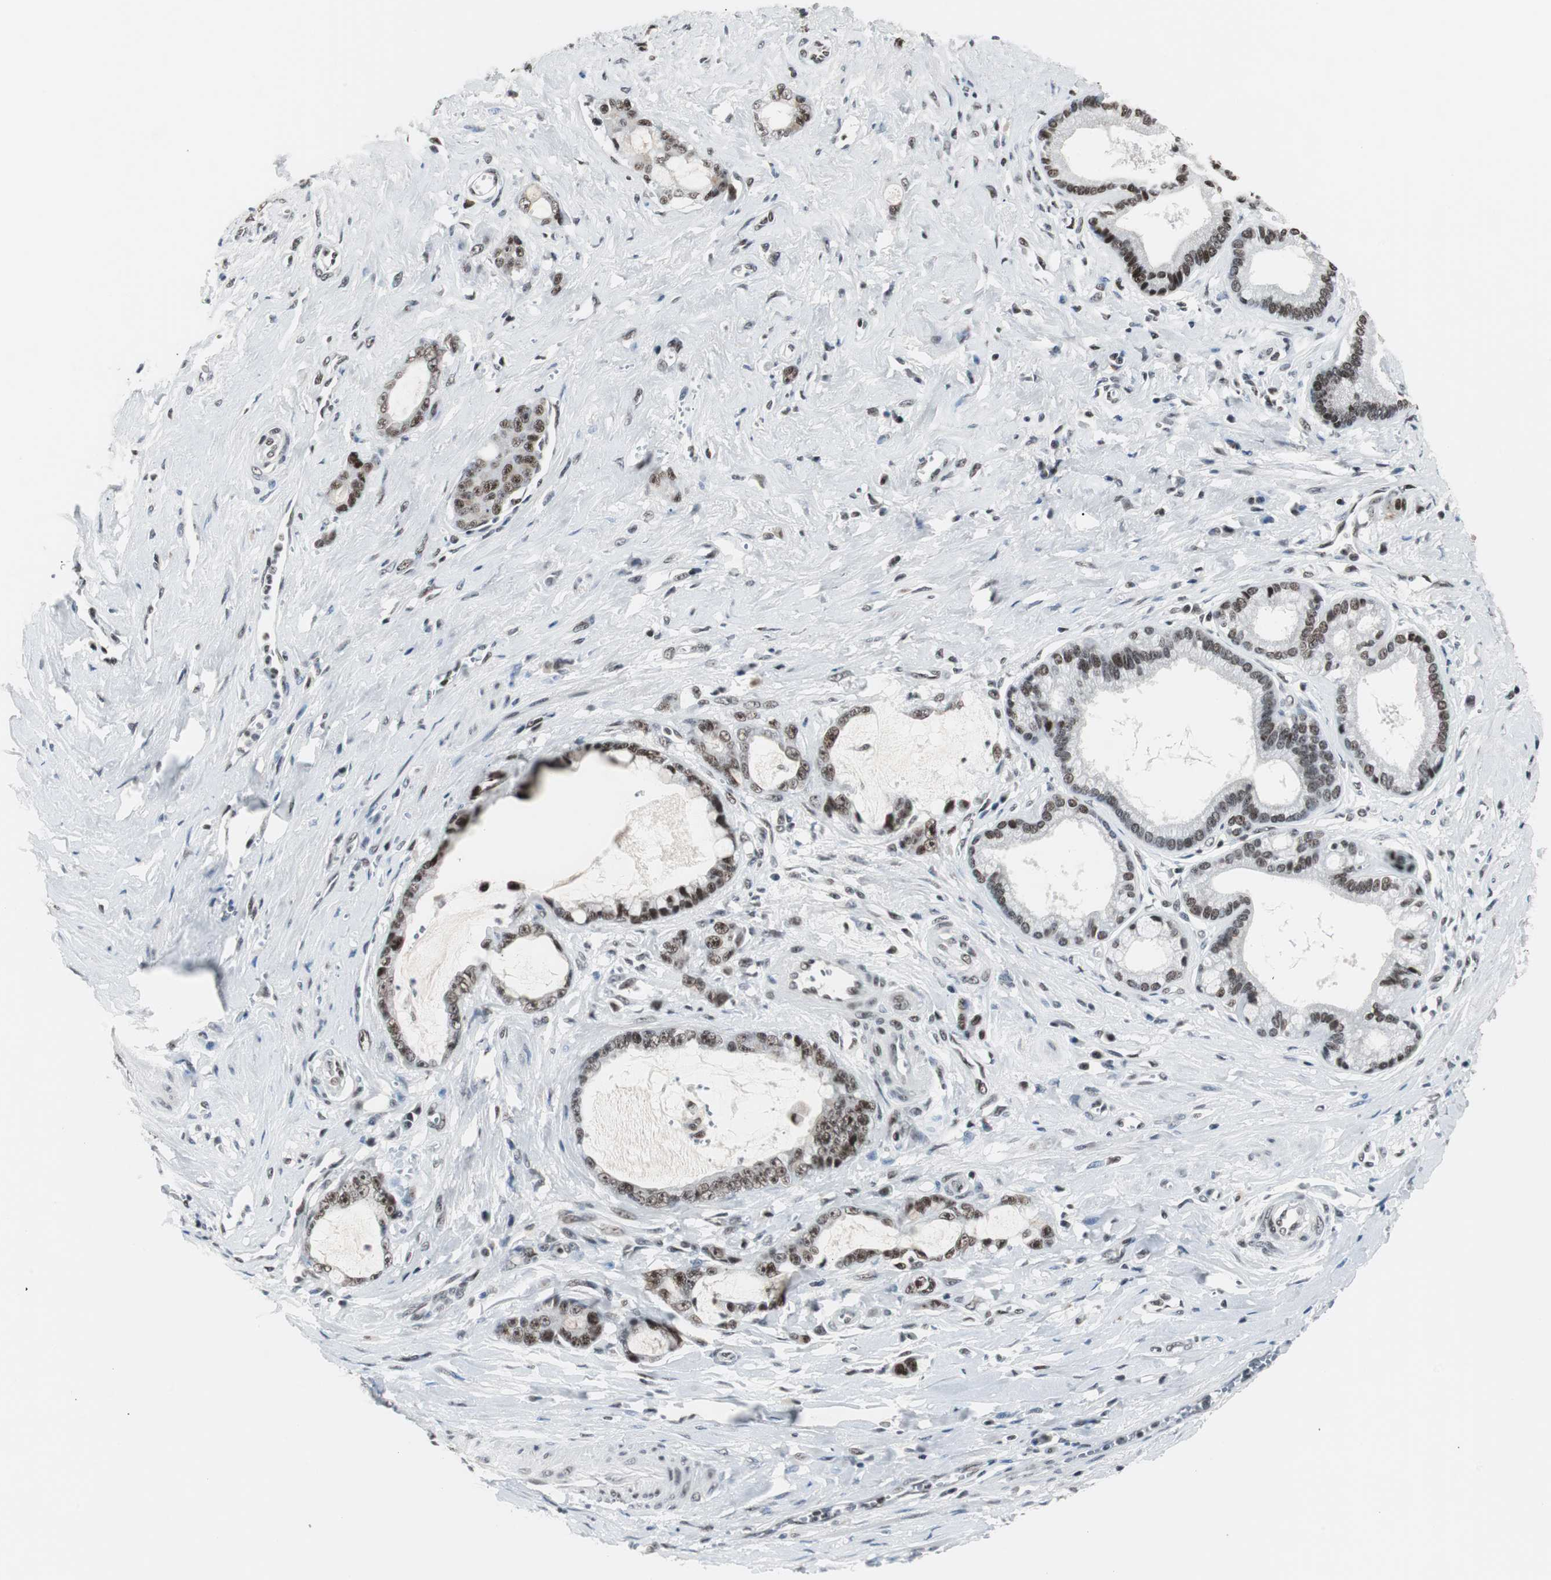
{"staining": {"intensity": "strong", "quantity": ">75%", "location": "nuclear"}, "tissue": "pancreatic cancer", "cell_type": "Tumor cells", "image_type": "cancer", "snomed": [{"axis": "morphology", "description": "Adenocarcinoma, NOS"}, {"axis": "topography", "description": "Pancreas"}], "caption": "Brown immunohistochemical staining in pancreatic cancer shows strong nuclear positivity in about >75% of tumor cells.", "gene": "XRCC1", "patient": {"sex": "female", "age": 73}}